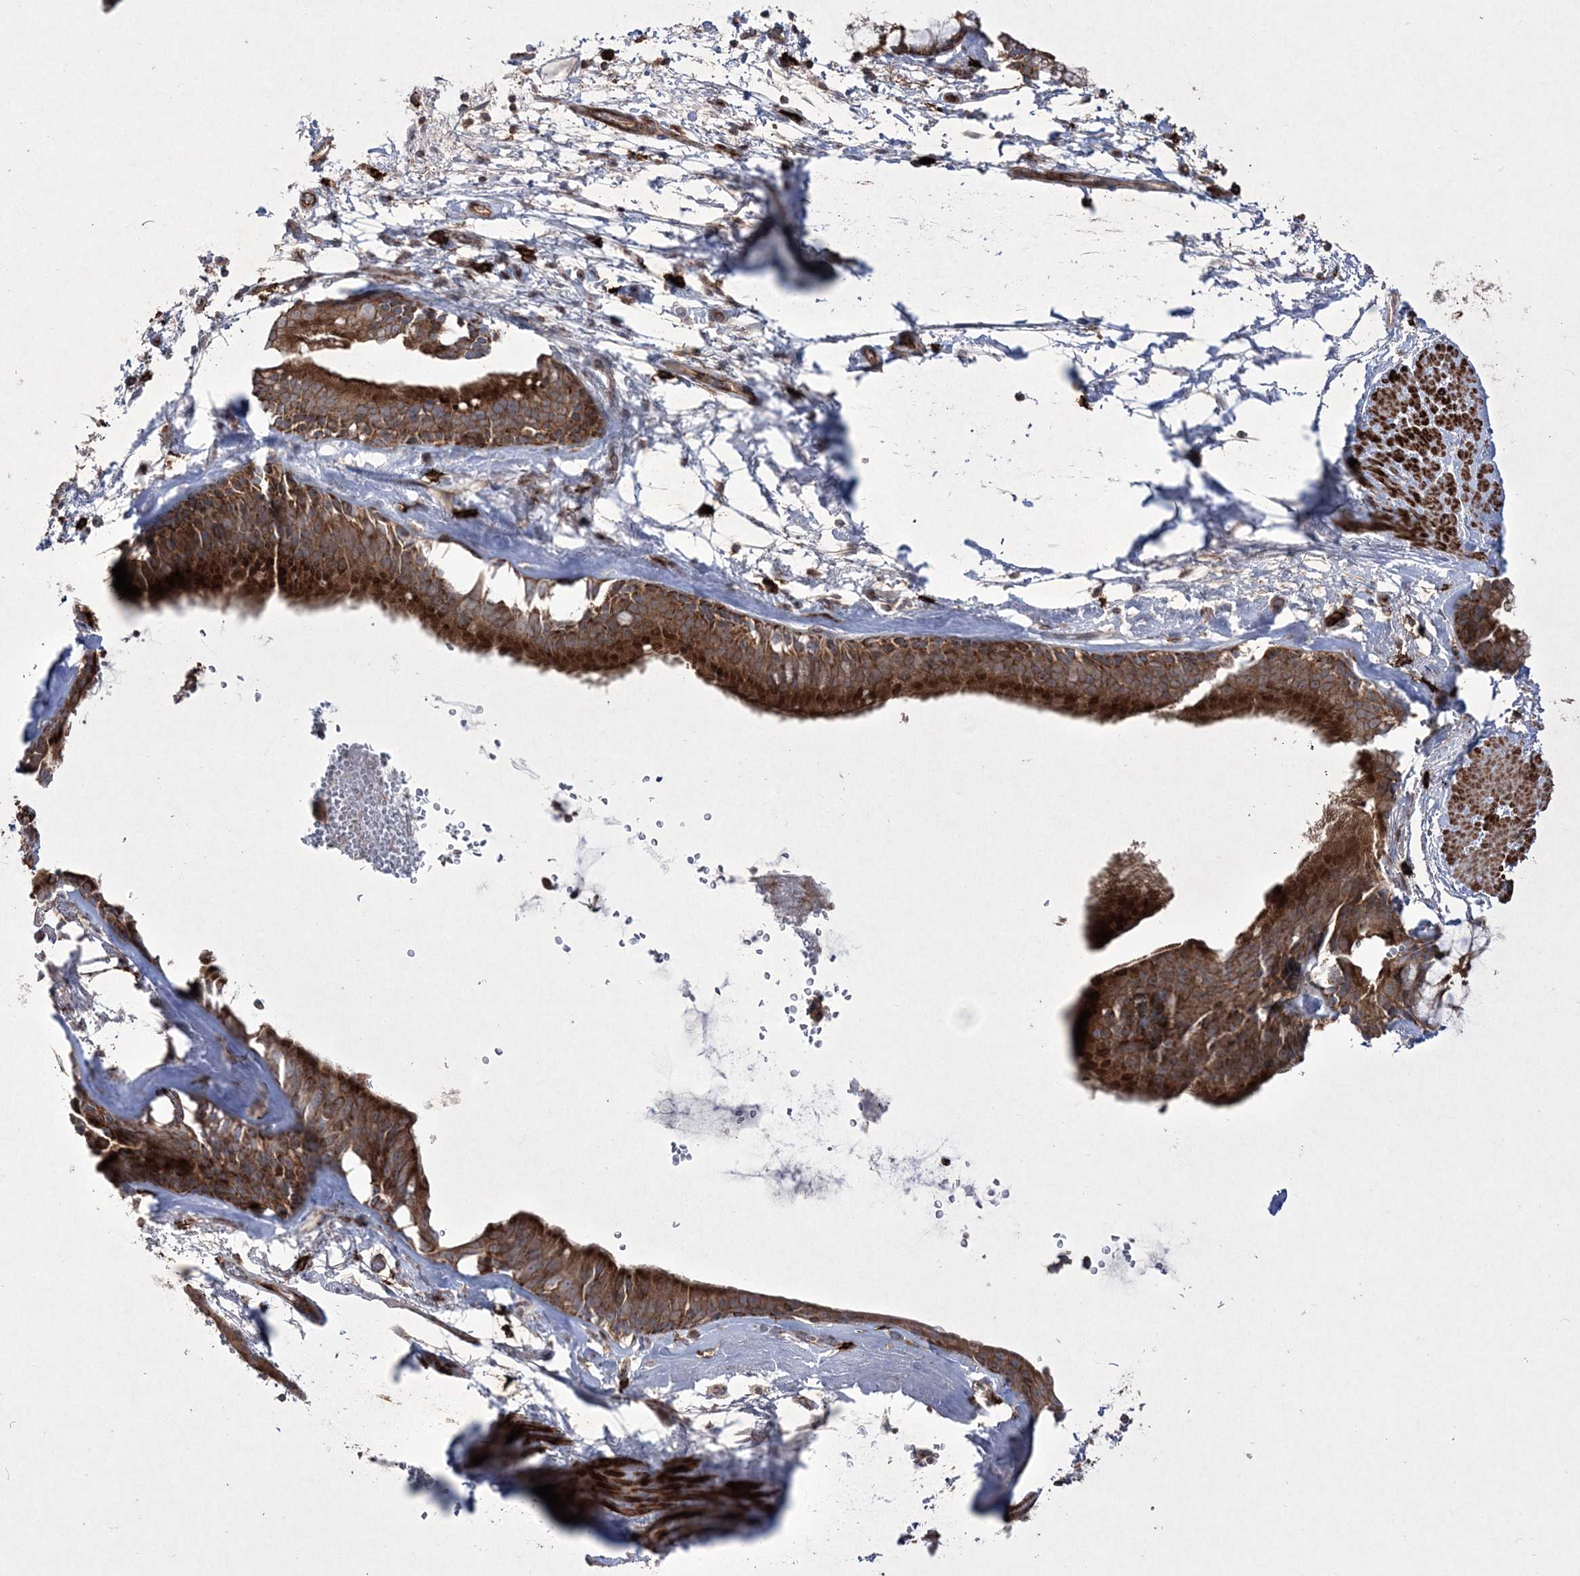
{"staining": {"intensity": "moderate", "quantity": ">75%", "location": "cytoplasmic/membranous"}, "tissue": "adipose tissue", "cell_type": "Adipocytes", "image_type": "normal", "snomed": [{"axis": "morphology", "description": "Normal tissue, NOS"}, {"axis": "topography", "description": "Cartilage tissue"}], "caption": "The photomicrograph reveals staining of unremarkable adipose tissue, revealing moderate cytoplasmic/membranous protein expression (brown color) within adipocytes. The protein of interest is stained brown, and the nuclei are stained in blue (DAB (3,3'-diaminobenzidine) IHC with brightfield microscopy, high magnification).", "gene": "RICTOR", "patient": {"sex": "female", "age": 63}}